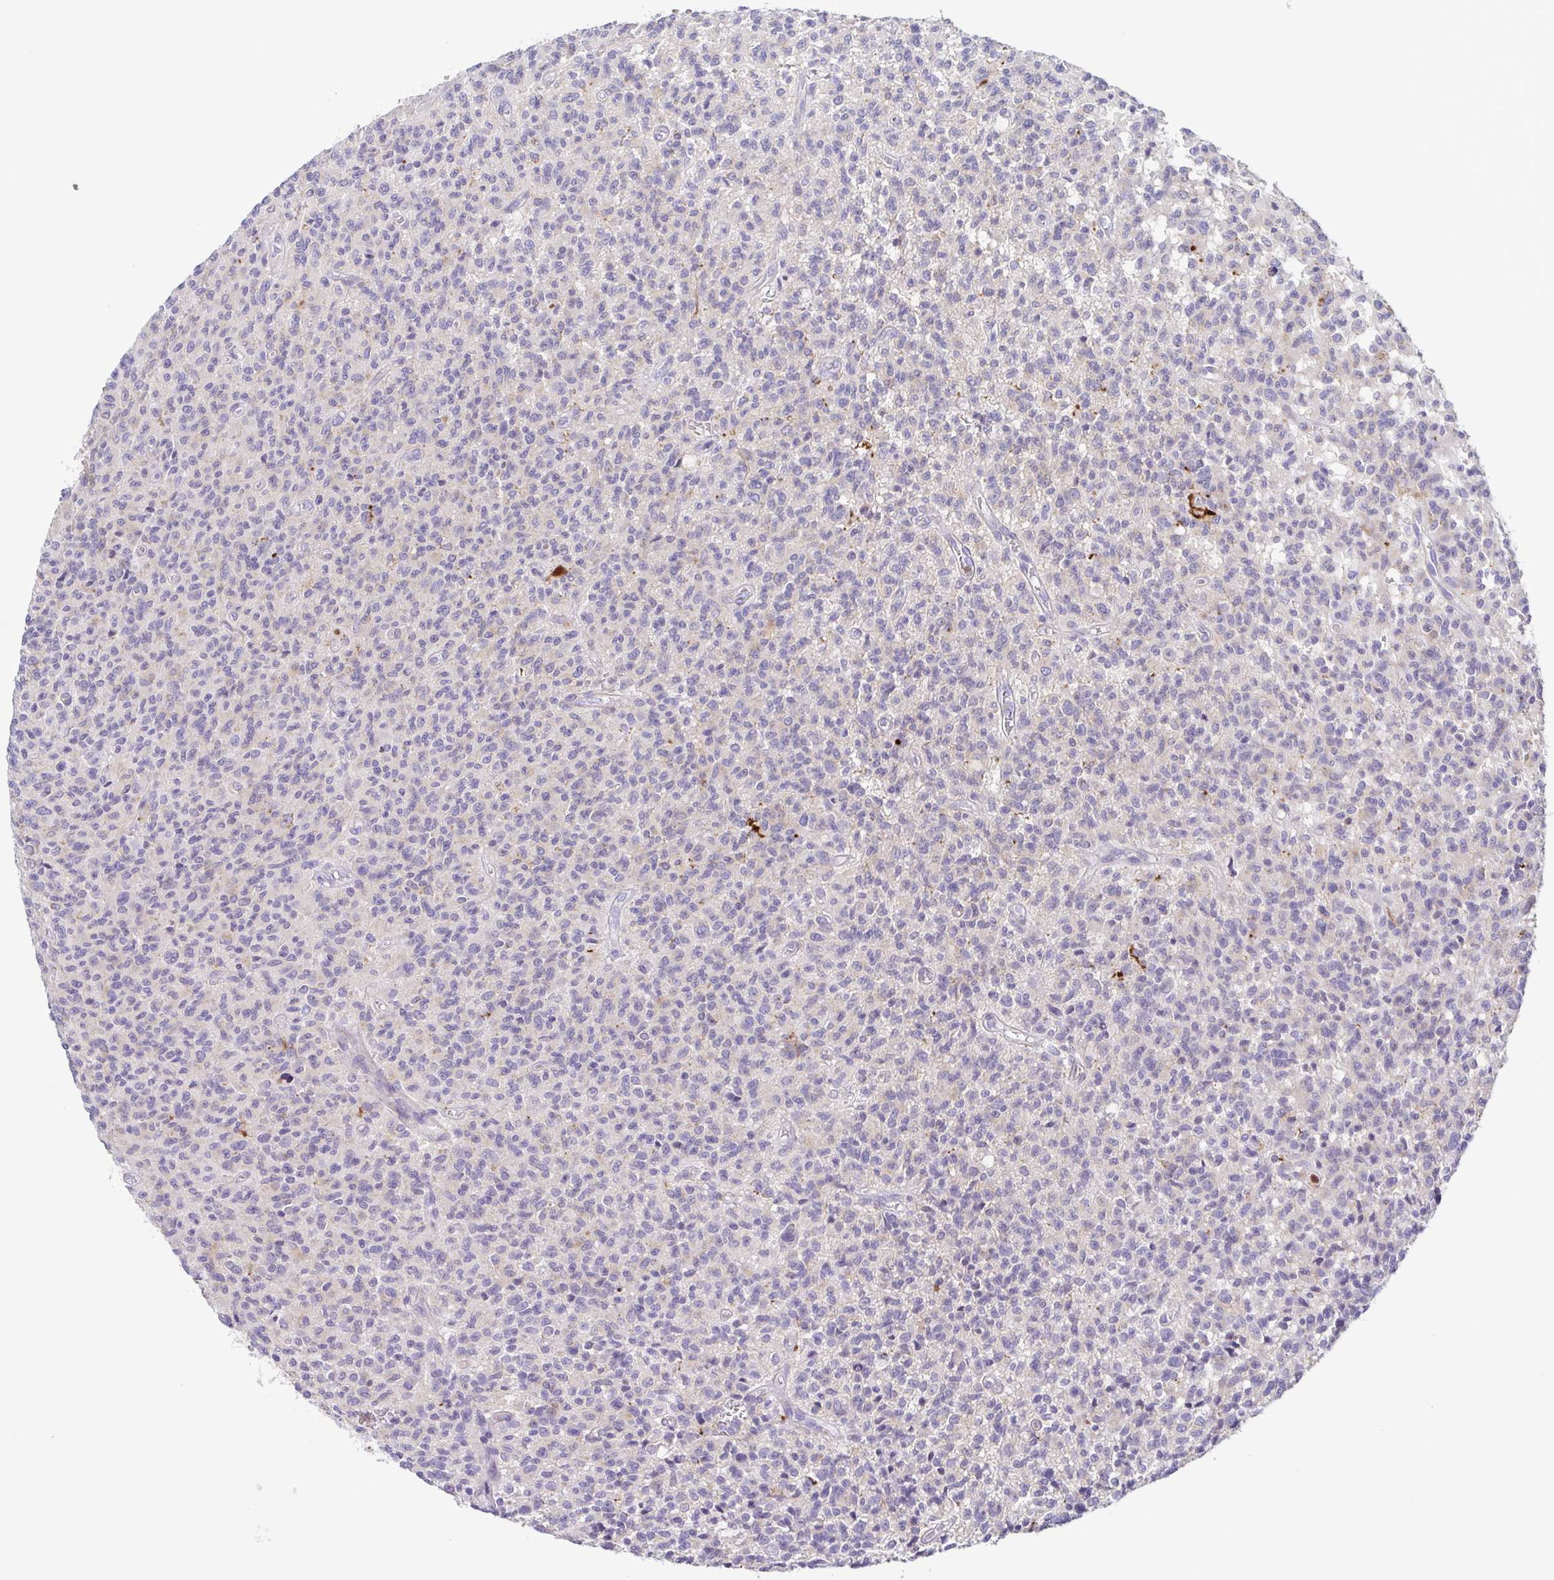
{"staining": {"intensity": "negative", "quantity": "none", "location": "none"}, "tissue": "glioma", "cell_type": "Tumor cells", "image_type": "cancer", "snomed": [{"axis": "morphology", "description": "Glioma, malignant, Low grade"}, {"axis": "topography", "description": "Brain"}], "caption": "High power microscopy histopathology image of an immunohistochemistry (IHC) micrograph of malignant low-grade glioma, revealing no significant positivity in tumor cells.", "gene": "ATP6V1G2", "patient": {"sex": "male", "age": 64}}